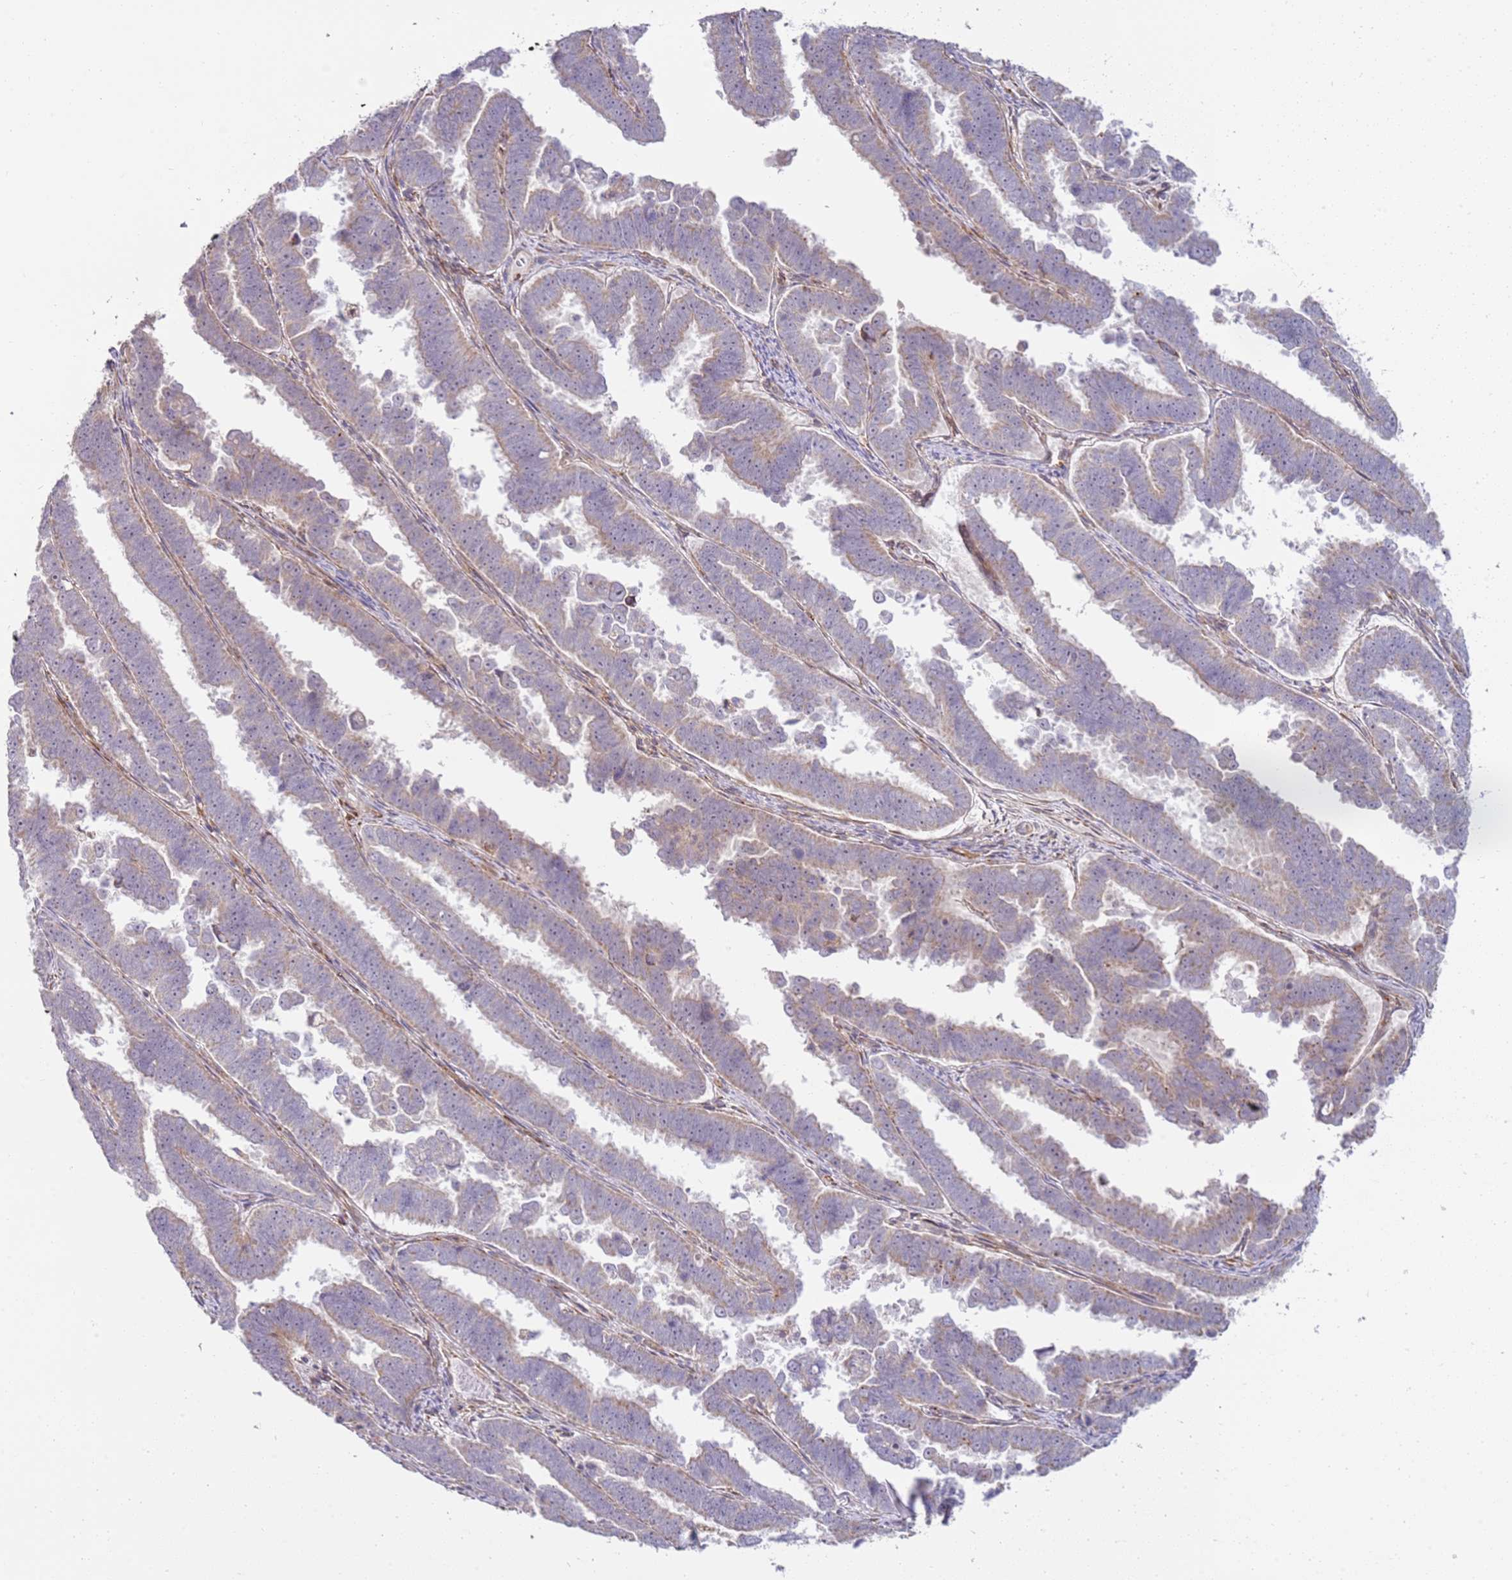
{"staining": {"intensity": "weak", "quantity": "<25%", "location": "cytoplasmic/membranous"}, "tissue": "endometrial cancer", "cell_type": "Tumor cells", "image_type": "cancer", "snomed": [{"axis": "morphology", "description": "Adenocarcinoma, NOS"}, {"axis": "topography", "description": "Endometrium"}], "caption": "An image of endometrial adenocarcinoma stained for a protein exhibits no brown staining in tumor cells.", "gene": "GRAP", "patient": {"sex": "female", "age": 75}}